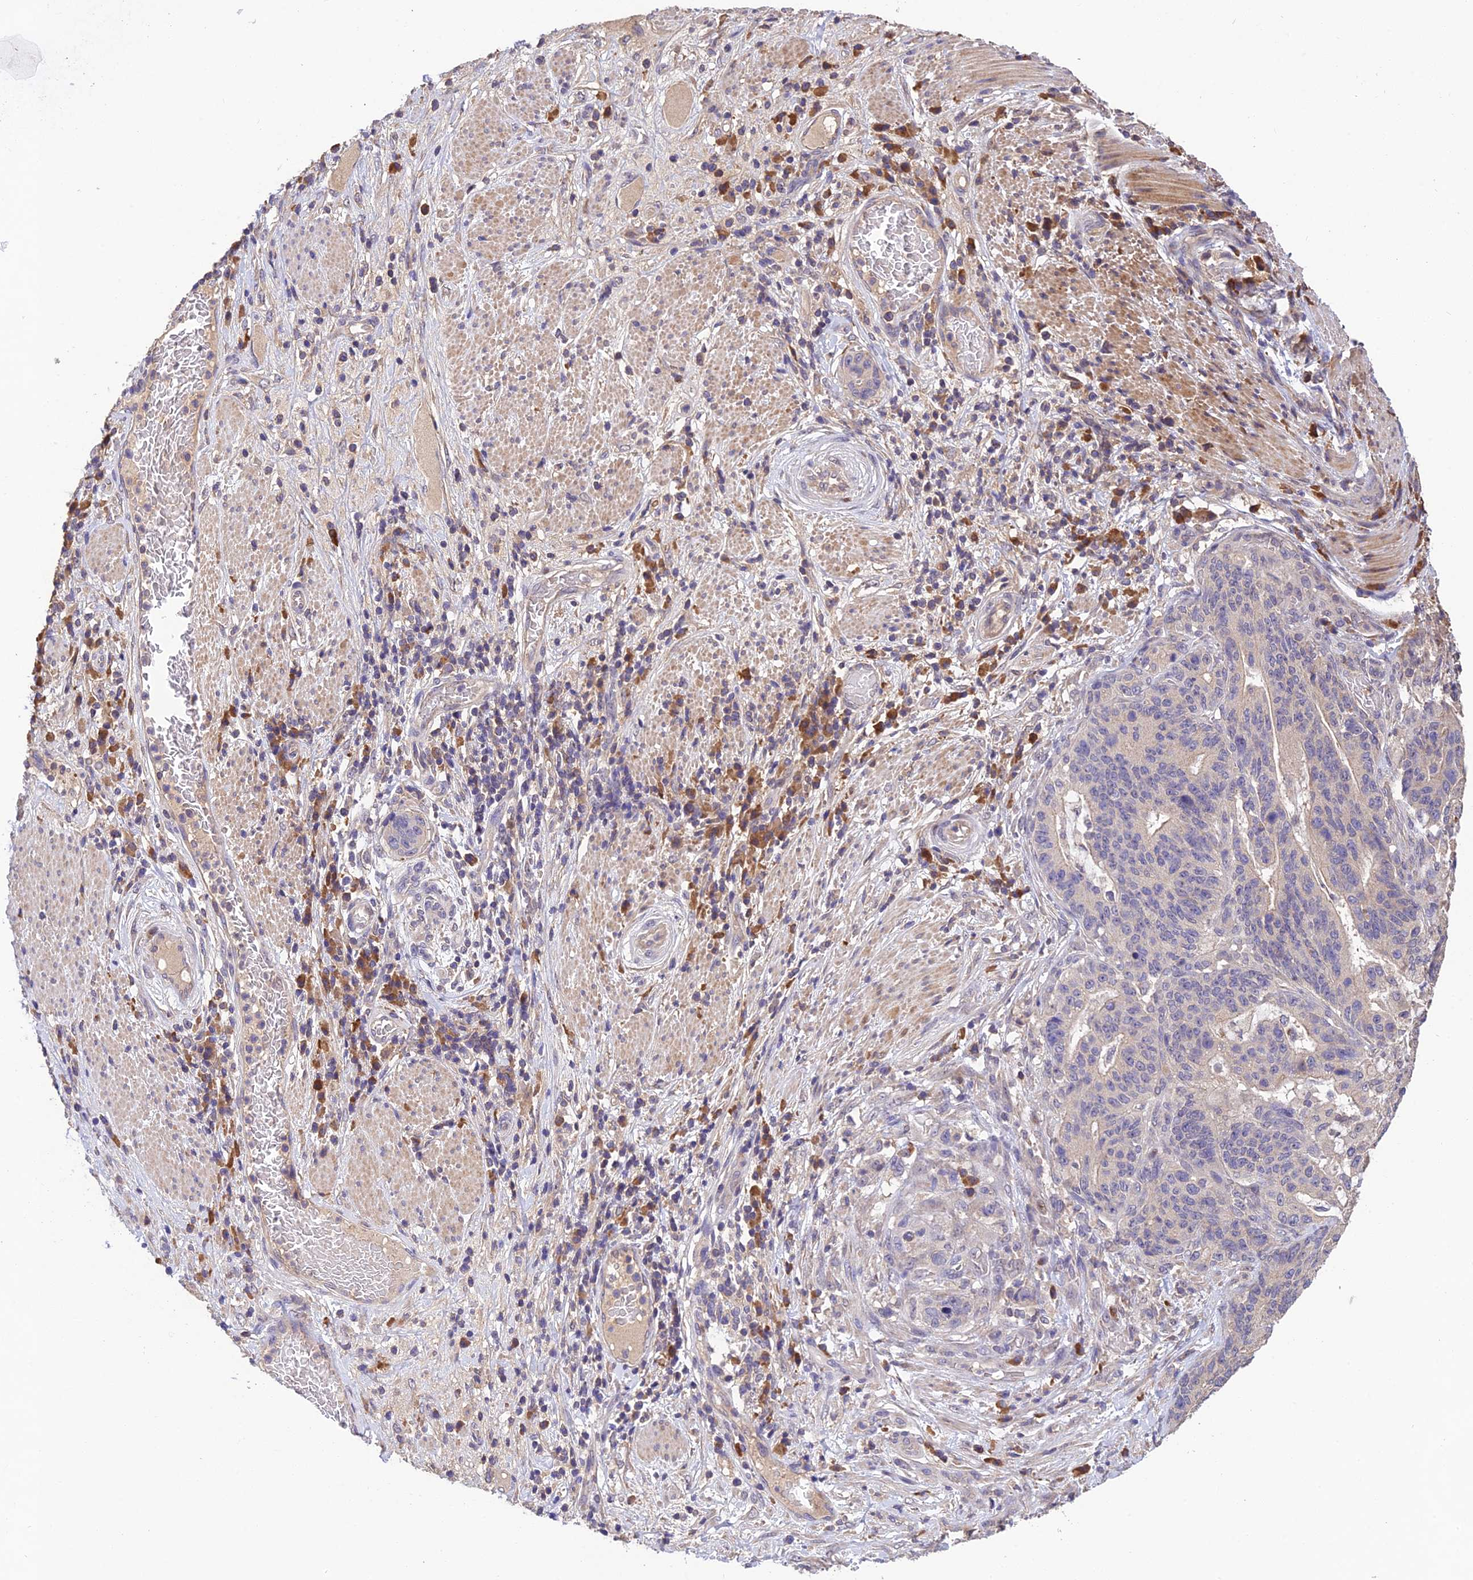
{"staining": {"intensity": "negative", "quantity": "none", "location": "none"}, "tissue": "stomach cancer", "cell_type": "Tumor cells", "image_type": "cancer", "snomed": [{"axis": "morphology", "description": "Normal tissue, NOS"}, {"axis": "morphology", "description": "Adenocarcinoma, NOS"}, {"axis": "topography", "description": "Stomach"}], "caption": "Immunohistochemistry (IHC) histopathology image of human stomach cancer stained for a protein (brown), which displays no staining in tumor cells.", "gene": "DENND5B", "patient": {"sex": "female", "age": 64}}